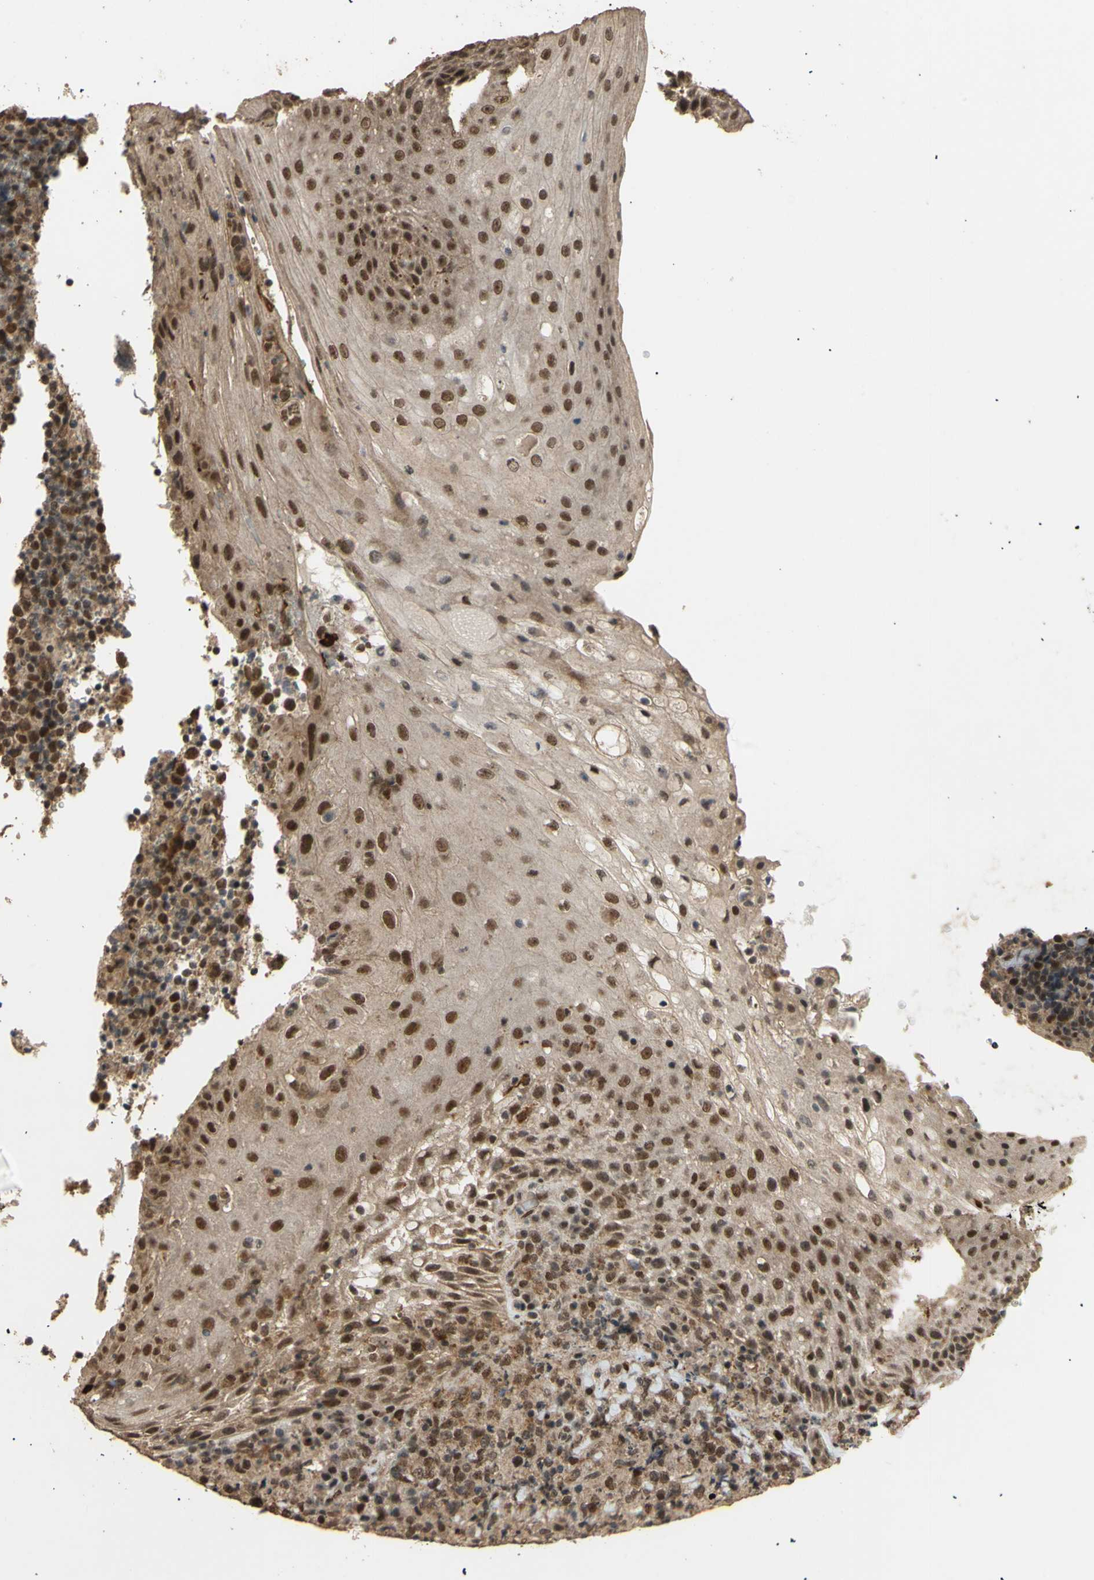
{"staining": {"intensity": "strong", "quantity": ">75%", "location": "nuclear"}, "tissue": "lymphoma", "cell_type": "Tumor cells", "image_type": "cancer", "snomed": [{"axis": "morphology", "description": "Malignant lymphoma, non-Hodgkin's type, High grade"}, {"axis": "topography", "description": "Tonsil"}], "caption": "High-magnification brightfield microscopy of lymphoma stained with DAB (3,3'-diaminobenzidine) (brown) and counterstained with hematoxylin (blue). tumor cells exhibit strong nuclear staining is seen in approximately>75% of cells. Immunohistochemistry stains the protein of interest in brown and the nuclei are stained blue.", "gene": "GTF2E2", "patient": {"sex": "female", "age": 36}}